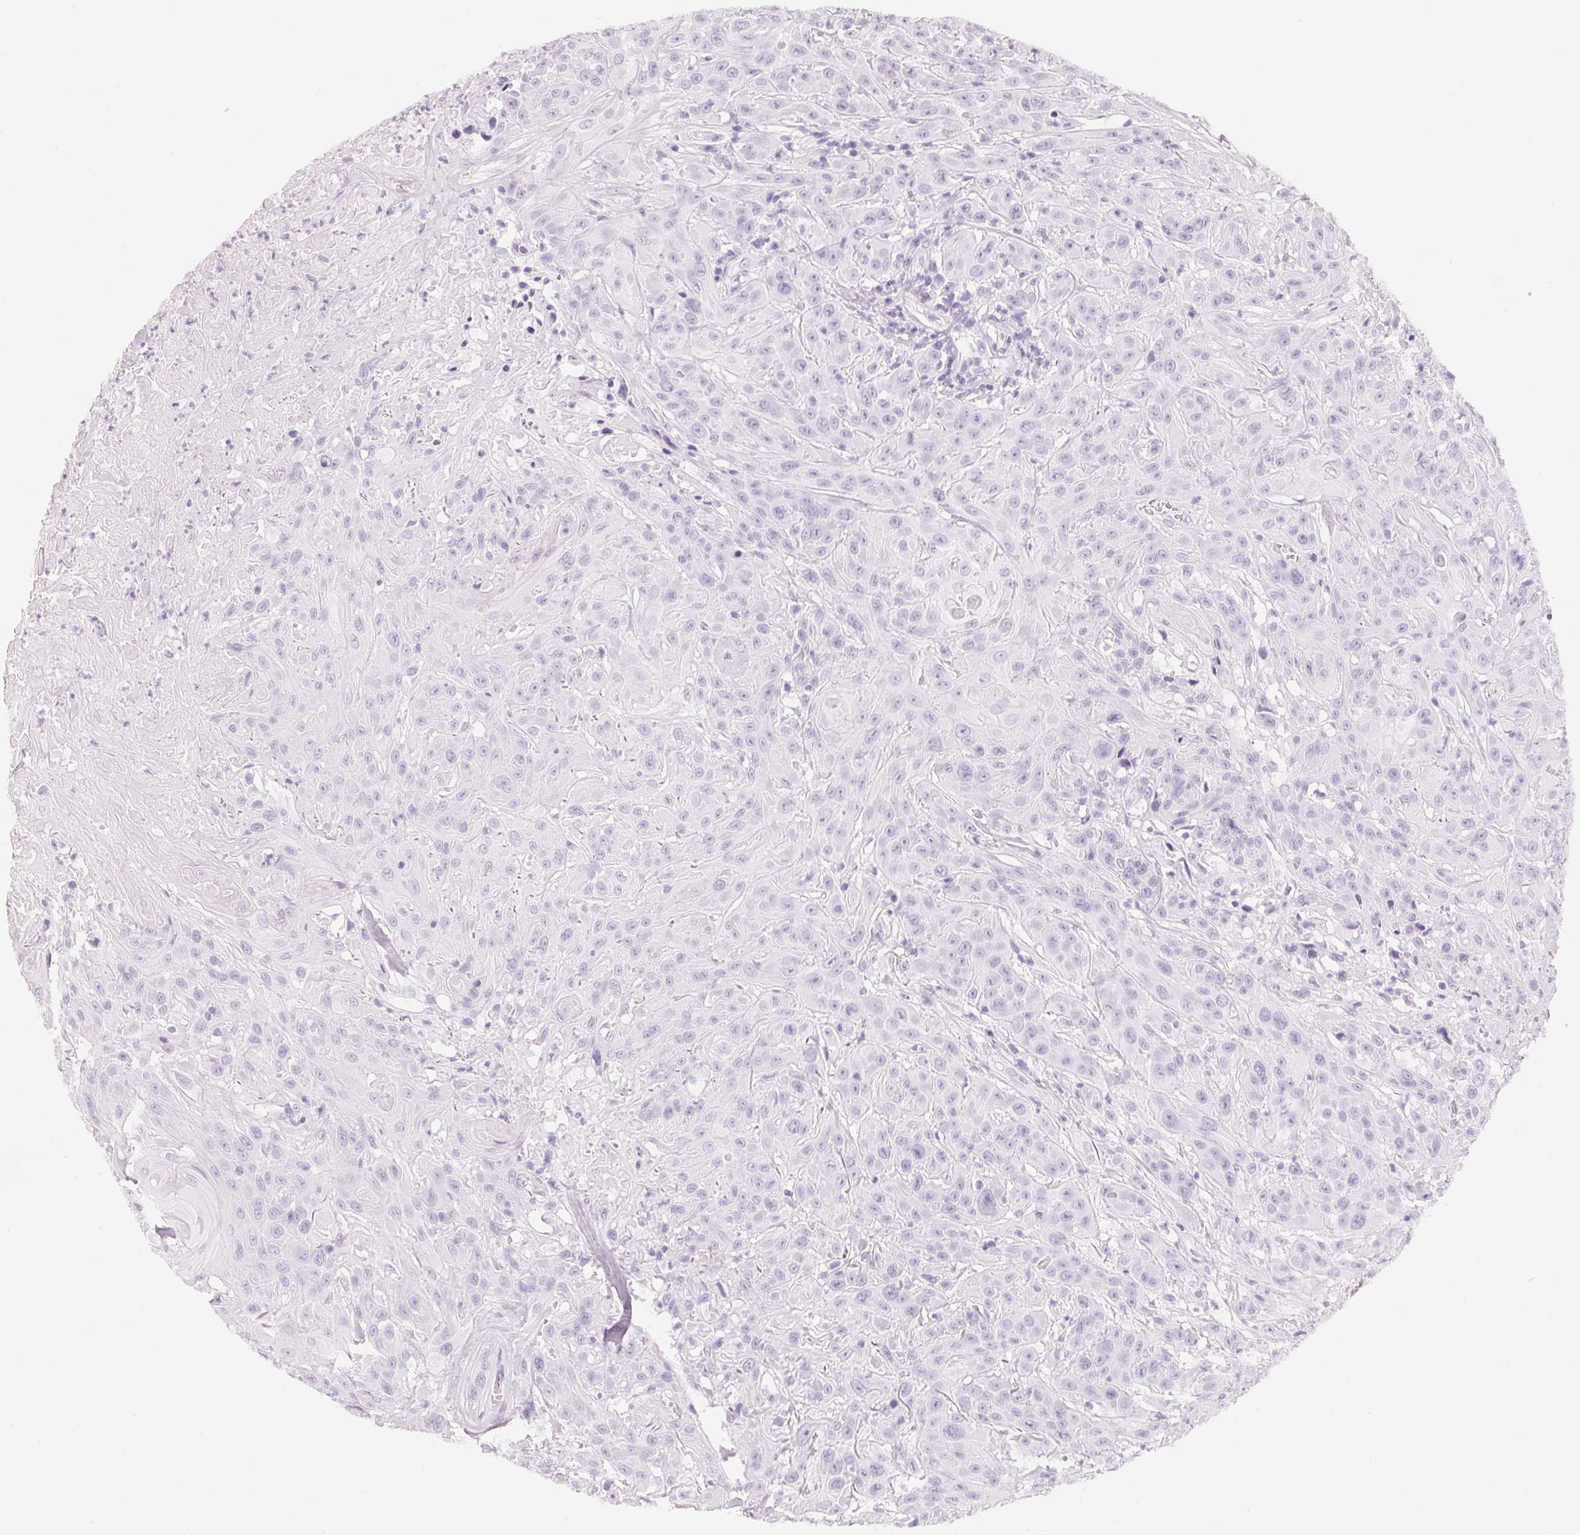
{"staining": {"intensity": "negative", "quantity": "none", "location": "none"}, "tissue": "head and neck cancer", "cell_type": "Tumor cells", "image_type": "cancer", "snomed": [{"axis": "morphology", "description": "Squamous cell carcinoma, NOS"}, {"axis": "topography", "description": "Skin"}, {"axis": "topography", "description": "Head-Neck"}], "caption": "The immunohistochemistry photomicrograph has no significant positivity in tumor cells of squamous cell carcinoma (head and neck) tissue.", "gene": "CFHR2", "patient": {"sex": "male", "age": 80}}